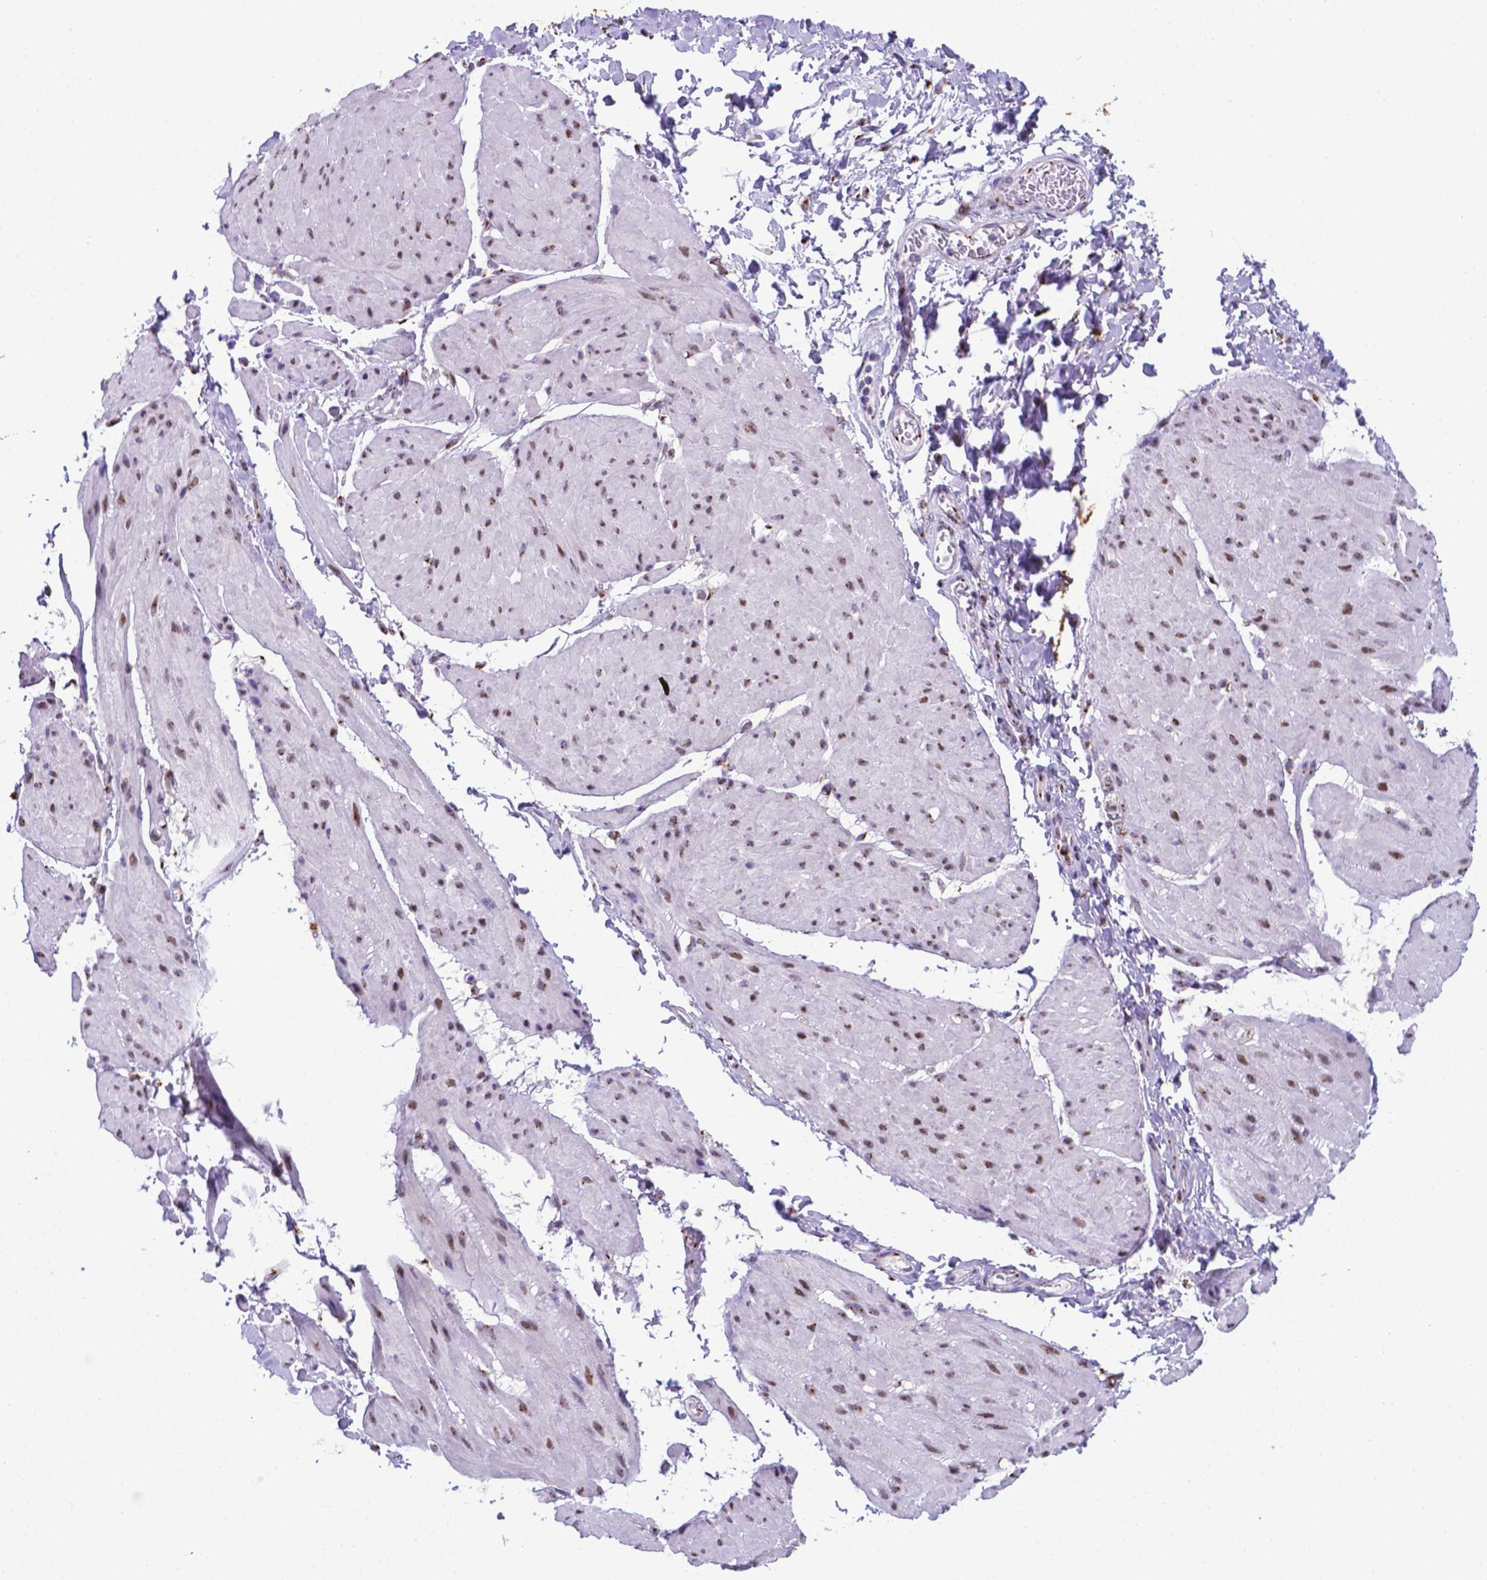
{"staining": {"intensity": "moderate", "quantity": "<25%", "location": "nuclear"}, "tissue": "adipose tissue", "cell_type": "Adipocytes", "image_type": "normal", "snomed": [{"axis": "morphology", "description": "Normal tissue, NOS"}, {"axis": "topography", "description": "Urinary bladder"}, {"axis": "topography", "description": "Peripheral nerve tissue"}], "caption": "Moderate nuclear positivity for a protein is identified in approximately <25% of adipocytes of benign adipose tissue using immunohistochemistry (IHC).", "gene": "MRPL10", "patient": {"sex": "female", "age": 60}}